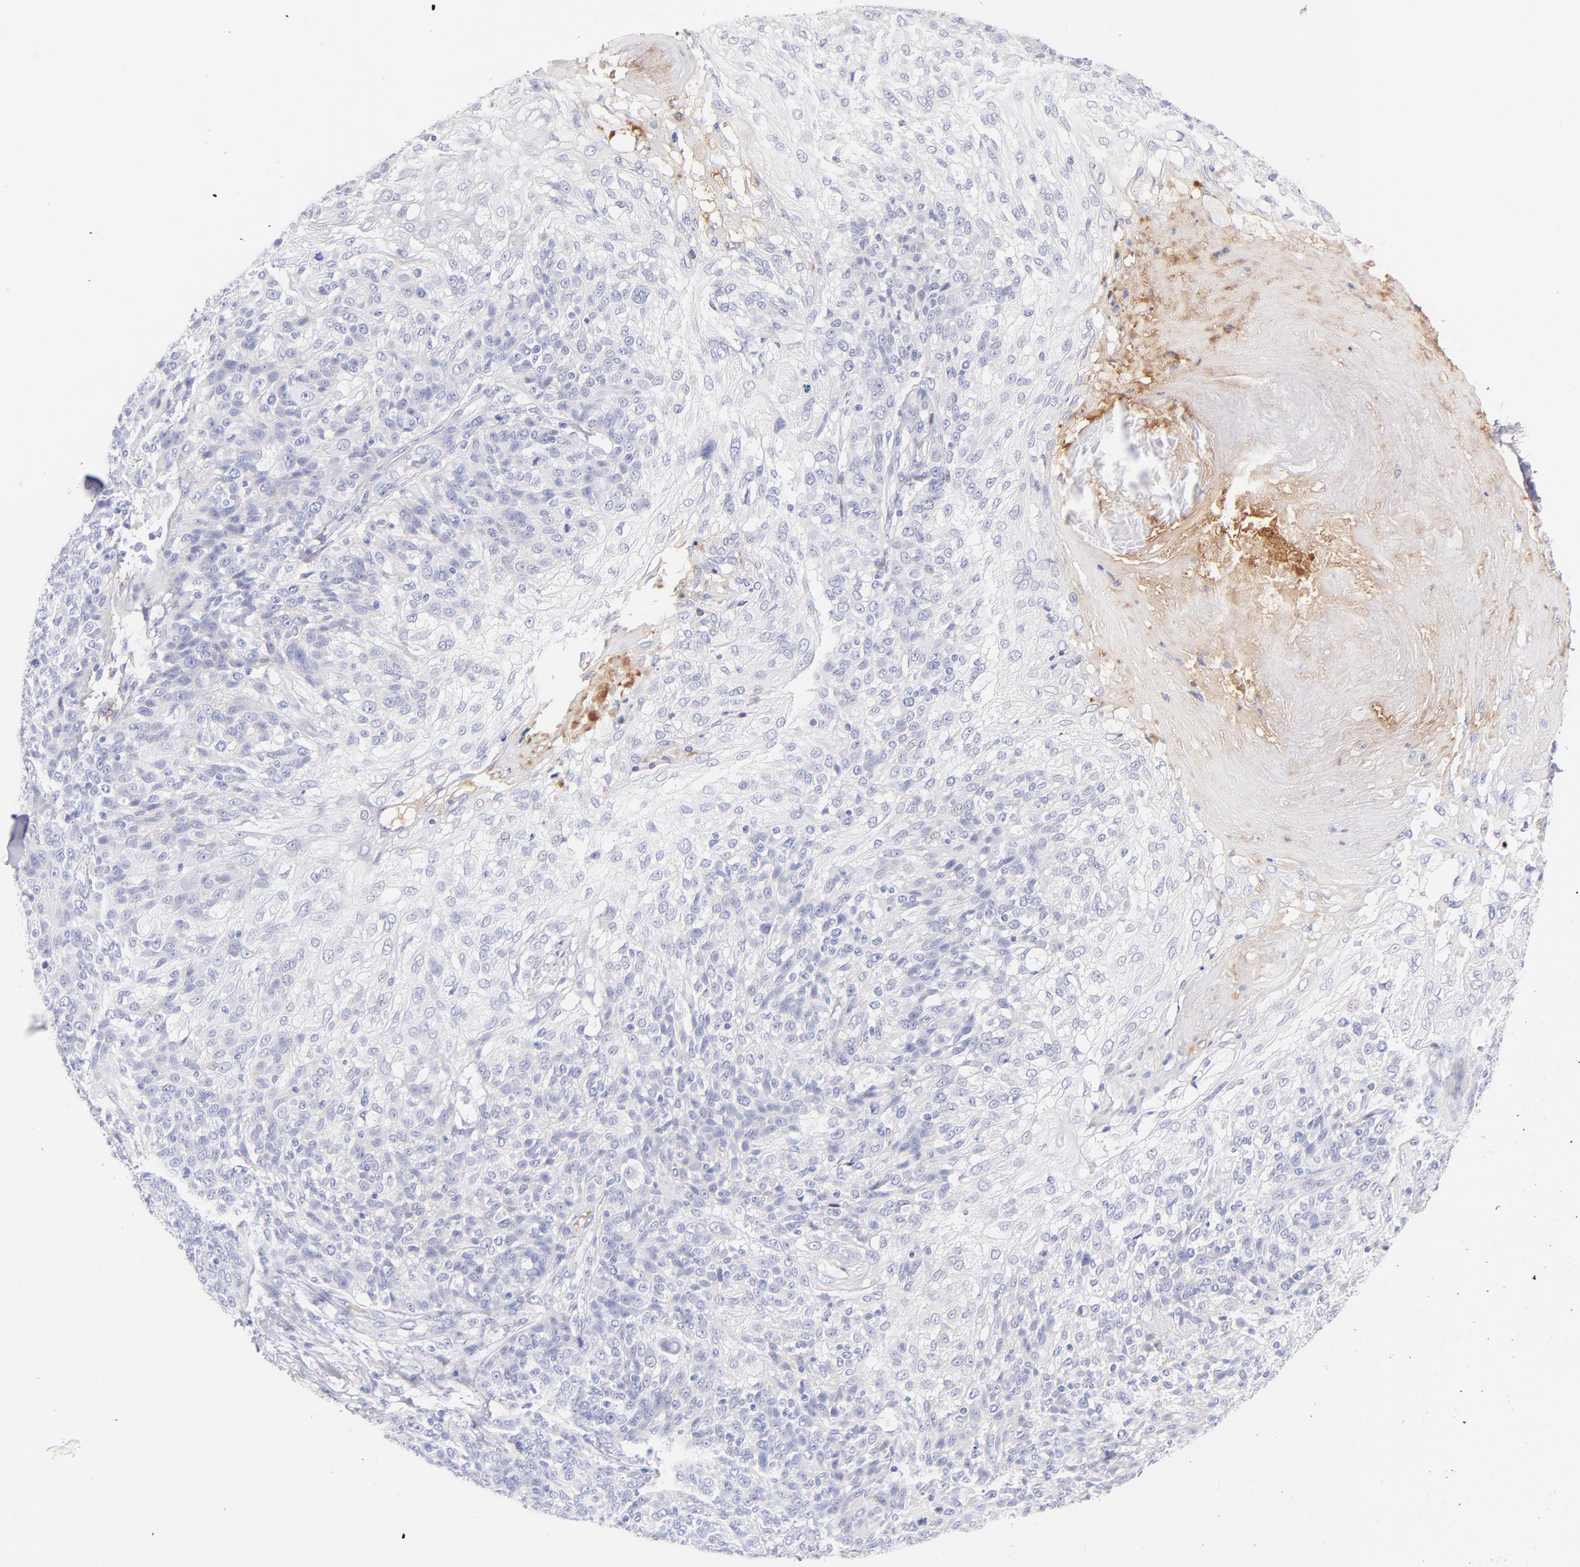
{"staining": {"intensity": "negative", "quantity": "none", "location": "none"}, "tissue": "skin cancer", "cell_type": "Tumor cells", "image_type": "cancer", "snomed": [{"axis": "morphology", "description": "Normal tissue, NOS"}, {"axis": "morphology", "description": "Squamous cell carcinoma, NOS"}, {"axis": "topography", "description": "Skin"}], "caption": "An IHC photomicrograph of skin squamous cell carcinoma is shown. There is no staining in tumor cells of skin squamous cell carcinoma. The staining was performed using DAB to visualize the protein expression in brown, while the nuclei were stained in blue with hematoxylin (Magnification: 20x).", "gene": "HP", "patient": {"sex": "female", "age": 83}}